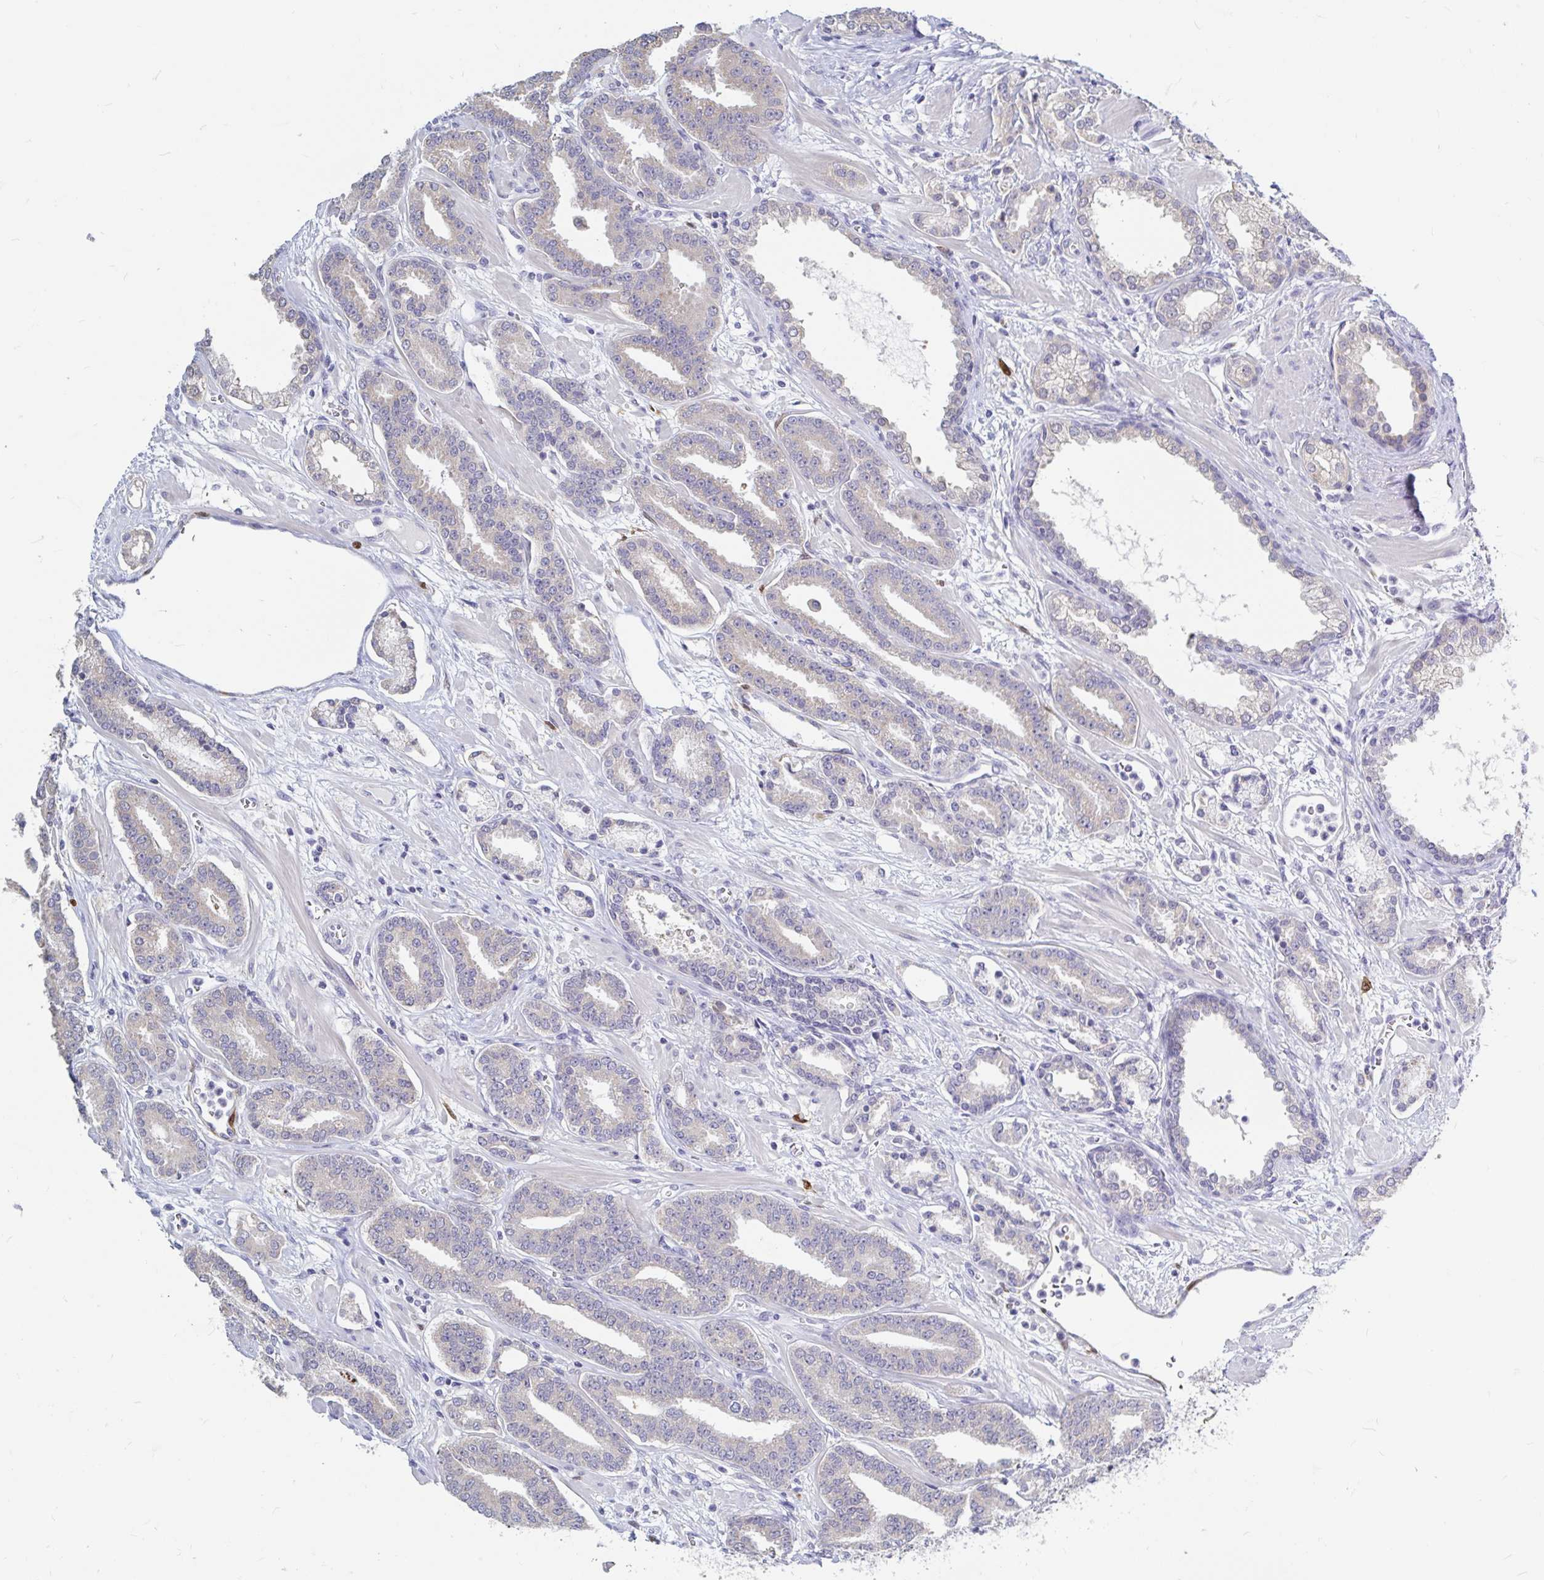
{"staining": {"intensity": "negative", "quantity": "none", "location": "none"}, "tissue": "prostate cancer", "cell_type": "Tumor cells", "image_type": "cancer", "snomed": [{"axis": "morphology", "description": "Adenocarcinoma, High grade"}, {"axis": "topography", "description": "Prostate"}], "caption": "Histopathology image shows no protein positivity in tumor cells of prostate cancer (adenocarcinoma (high-grade)) tissue.", "gene": "ADH1A", "patient": {"sex": "male", "age": 60}}